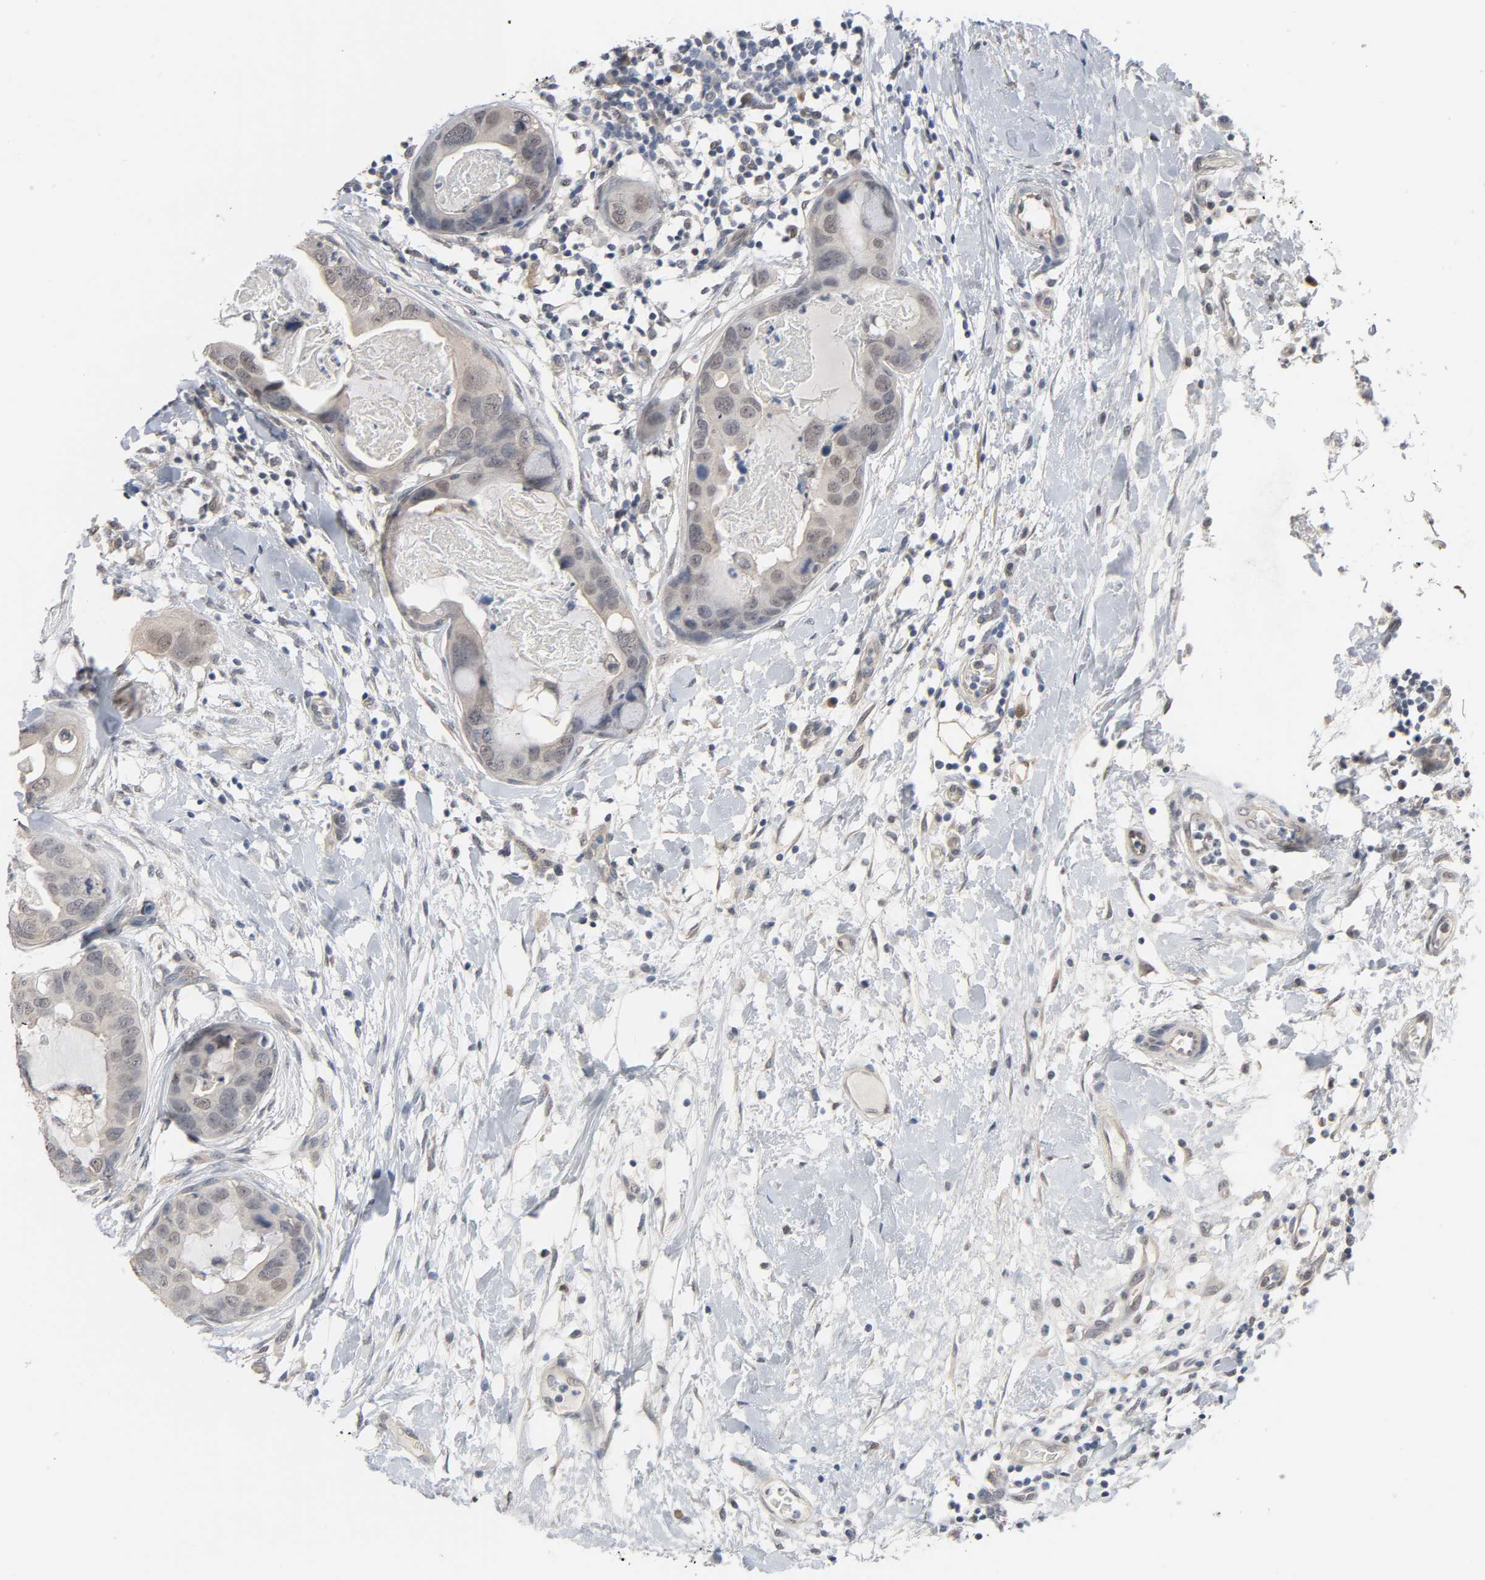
{"staining": {"intensity": "weak", "quantity": "<25%", "location": "cytoplasmic/membranous"}, "tissue": "breast cancer", "cell_type": "Tumor cells", "image_type": "cancer", "snomed": [{"axis": "morphology", "description": "Duct carcinoma"}, {"axis": "topography", "description": "Breast"}], "caption": "Tumor cells are negative for brown protein staining in breast cancer.", "gene": "ACSS2", "patient": {"sex": "female", "age": 40}}